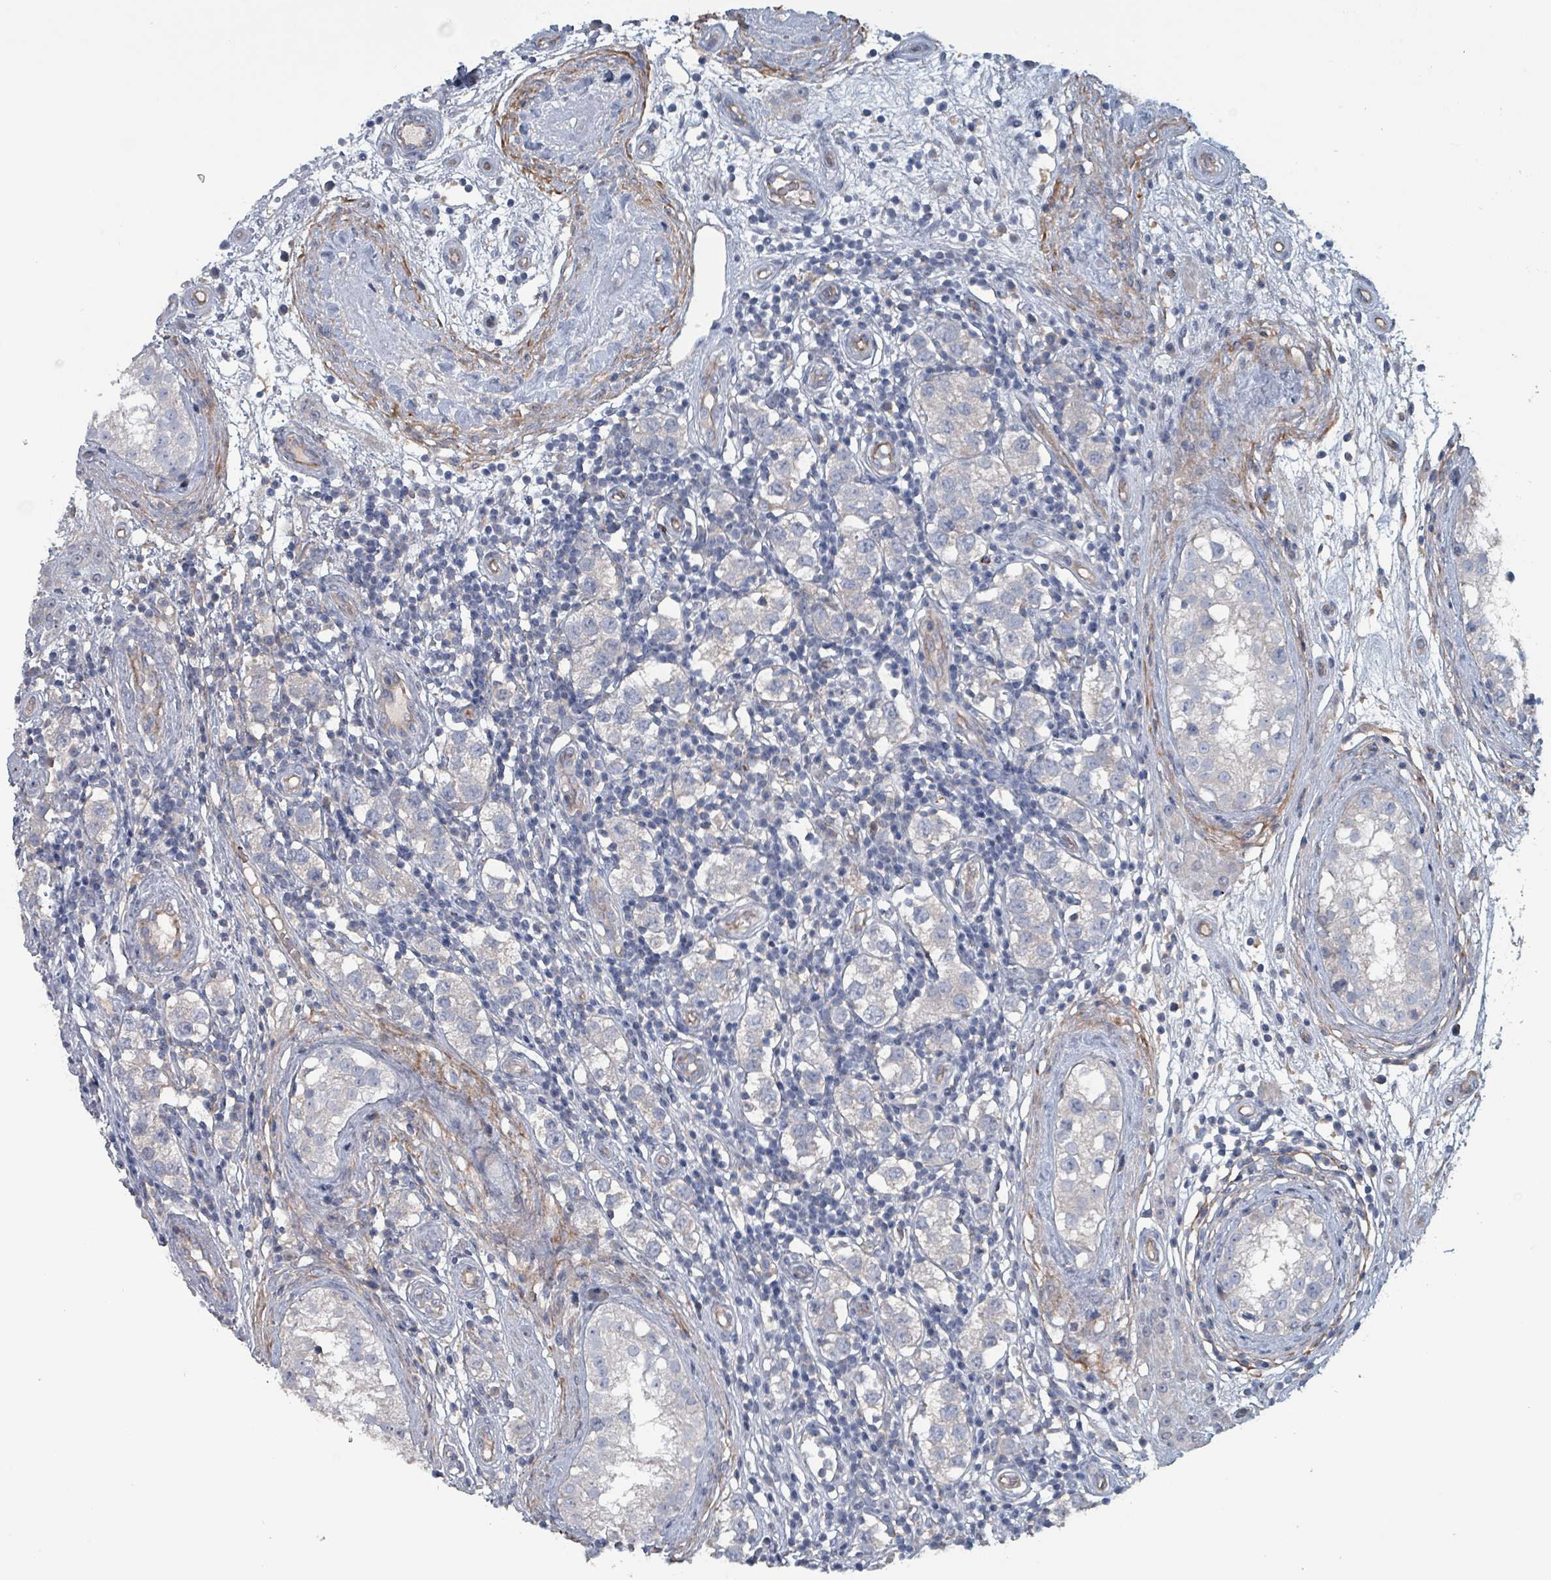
{"staining": {"intensity": "negative", "quantity": "none", "location": "none"}, "tissue": "testis cancer", "cell_type": "Tumor cells", "image_type": "cancer", "snomed": [{"axis": "morphology", "description": "Seminoma, NOS"}, {"axis": "topography", "description": "Testis"}], "caption": "Tumor cells are negative for protein expression in human testis seminoma.", "gene": "TAAR5", "patient": {"sex": "male", "age": 34}}